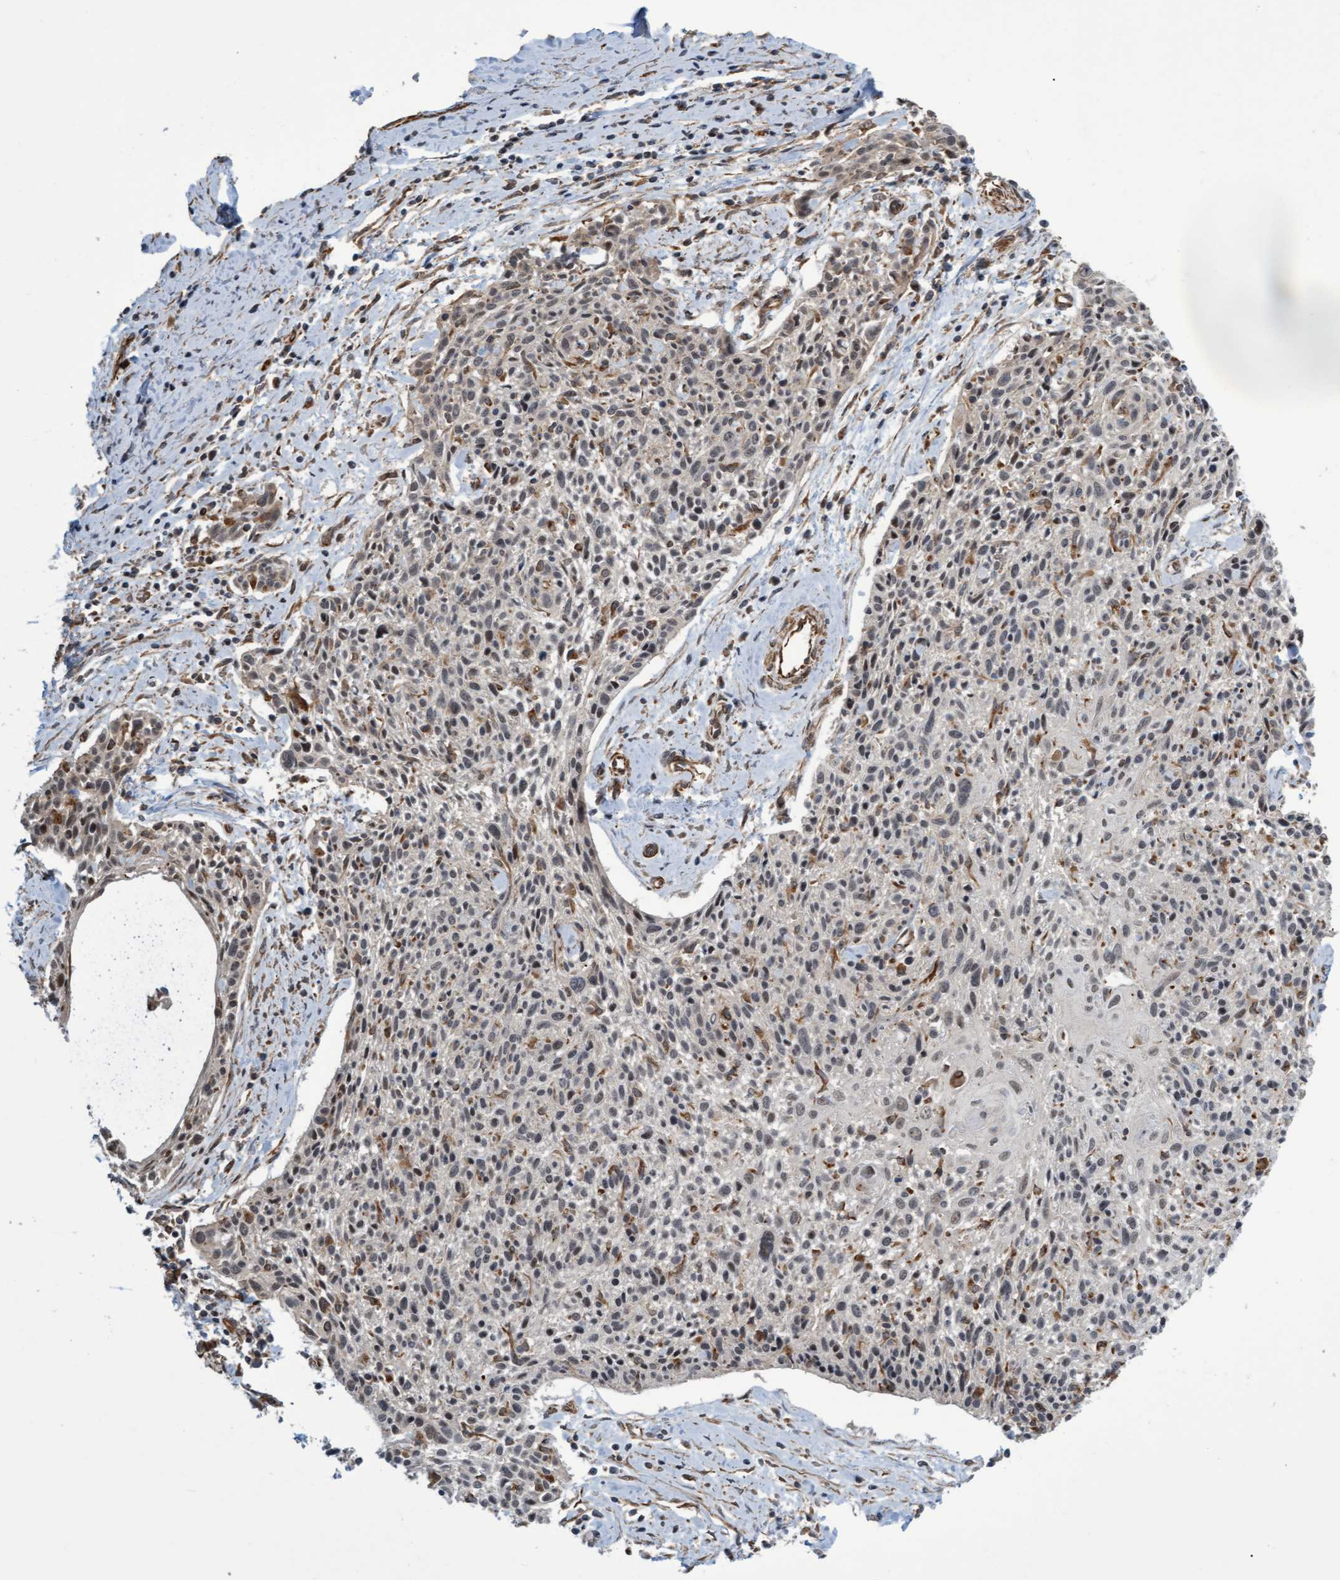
{"staining": {"intensity": "negative", "quantity": "none", "location": "none"}, "tissue": "cervical cancer", "cell_type": "Tumor cells", "image_type": "cancer", "snomed": [{"axis": "morphology", "description": "Squamous cell carcinoma, NOS"}, {"axis": "topography", "description": "Cervix"}], "caption": "Immunohistochemistry (IHC) micrograph of neoplastic tissue: cervical cancer stained with DAB displays no significant protein positivity in tumor cells.", "gene": "TNFRSF10B", "patient": {"sex": "female", "age": 51}}